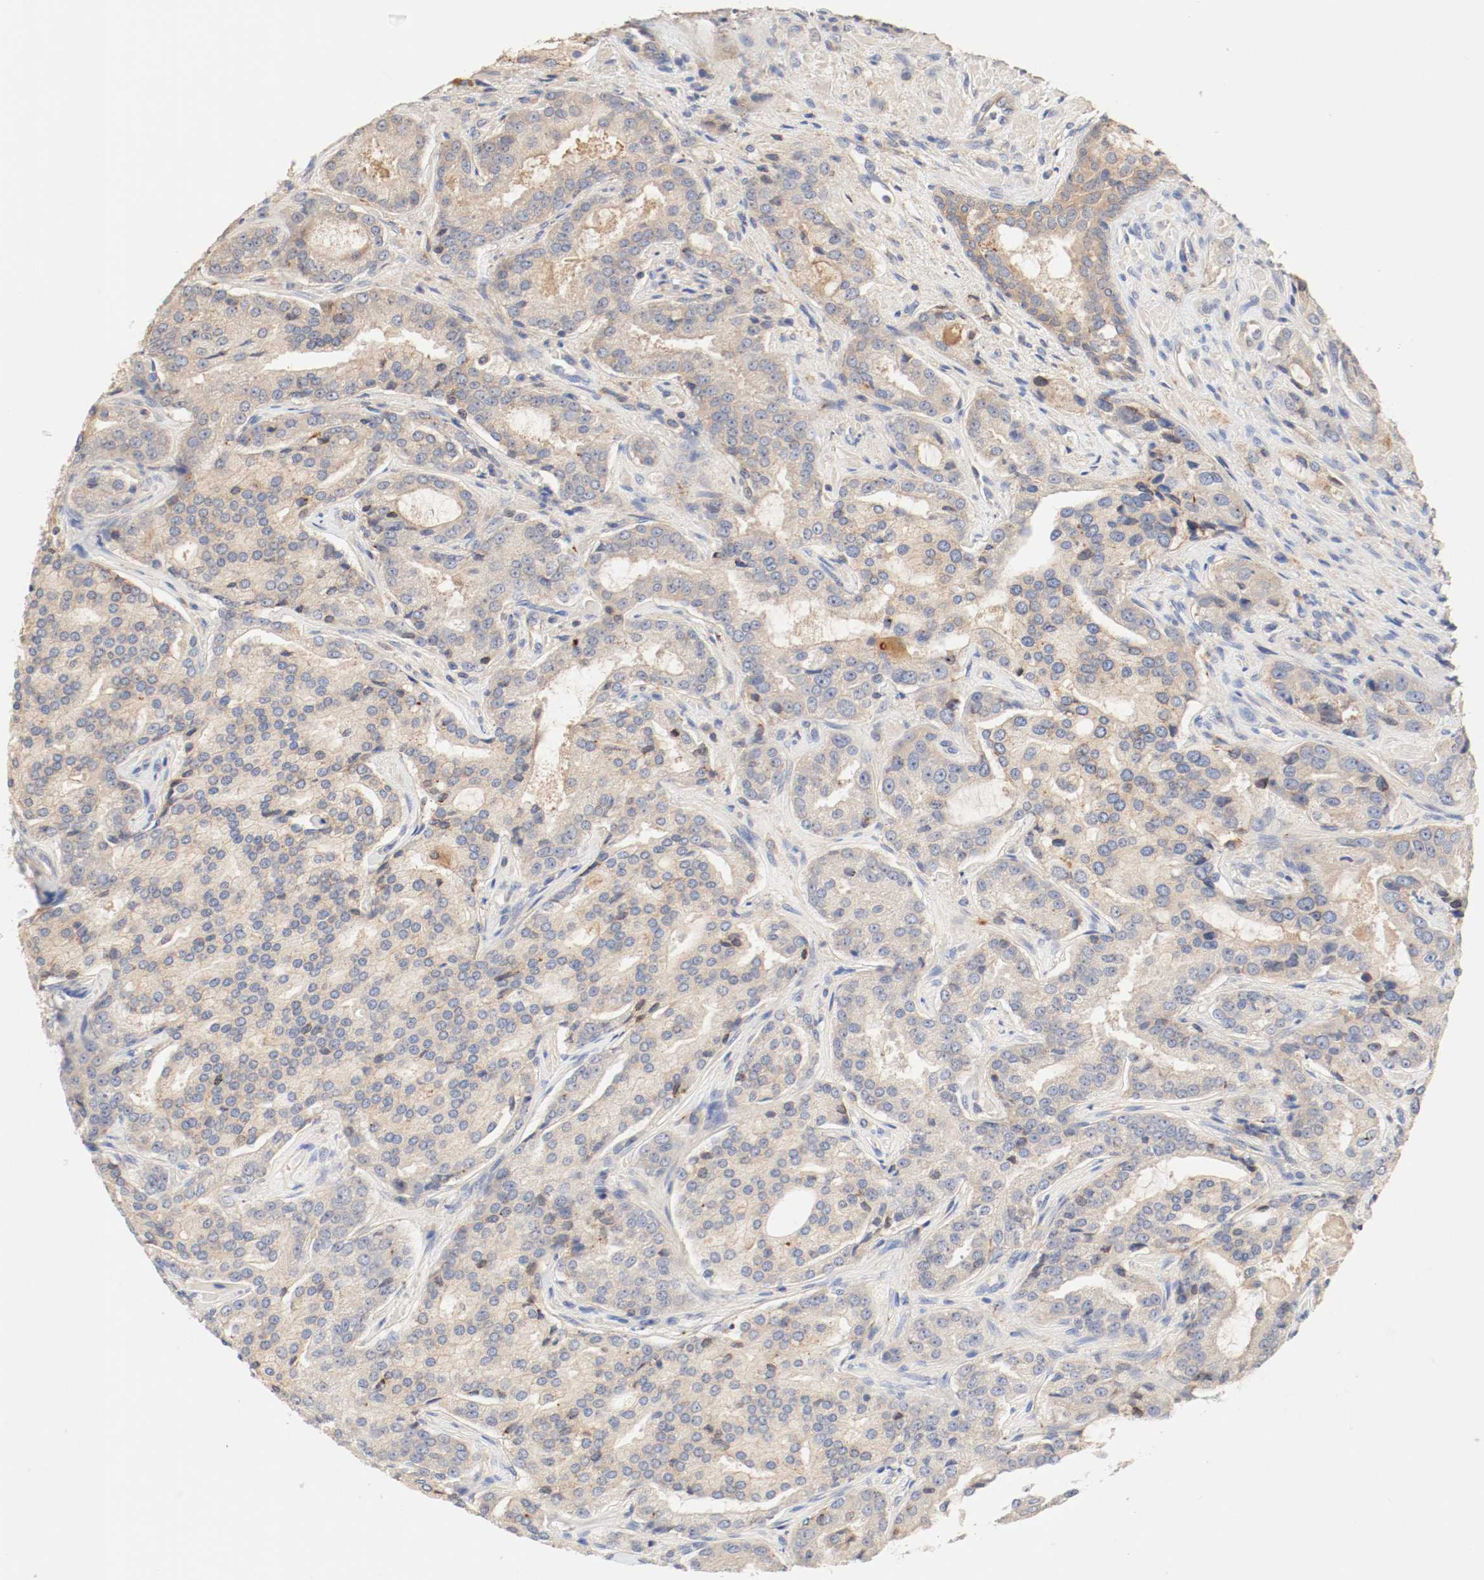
{"staining": {"intensity": "moderate", "quantity": ">75%", "location": "cytoplasmic/membranous"}, "tissue": "prostate cancer", "cell_type": "Tumor cells", "image_type": "cancer", "snomed": [{"axis": "morphology", "description": "Adenocarcinoma, High grade"}, {"axis": "topography", "description": "Prostate"}], "caption": "Immunohistochemical staining of human prostate cancer (adenocarcinoma (high-grade)) exhibits medium levels of moderate cytoplasmic/membranous protein positivity in approximately >75% of tumor cells.", "gene": "GIT1", "patient": {"sex": "male", "age": 72}}